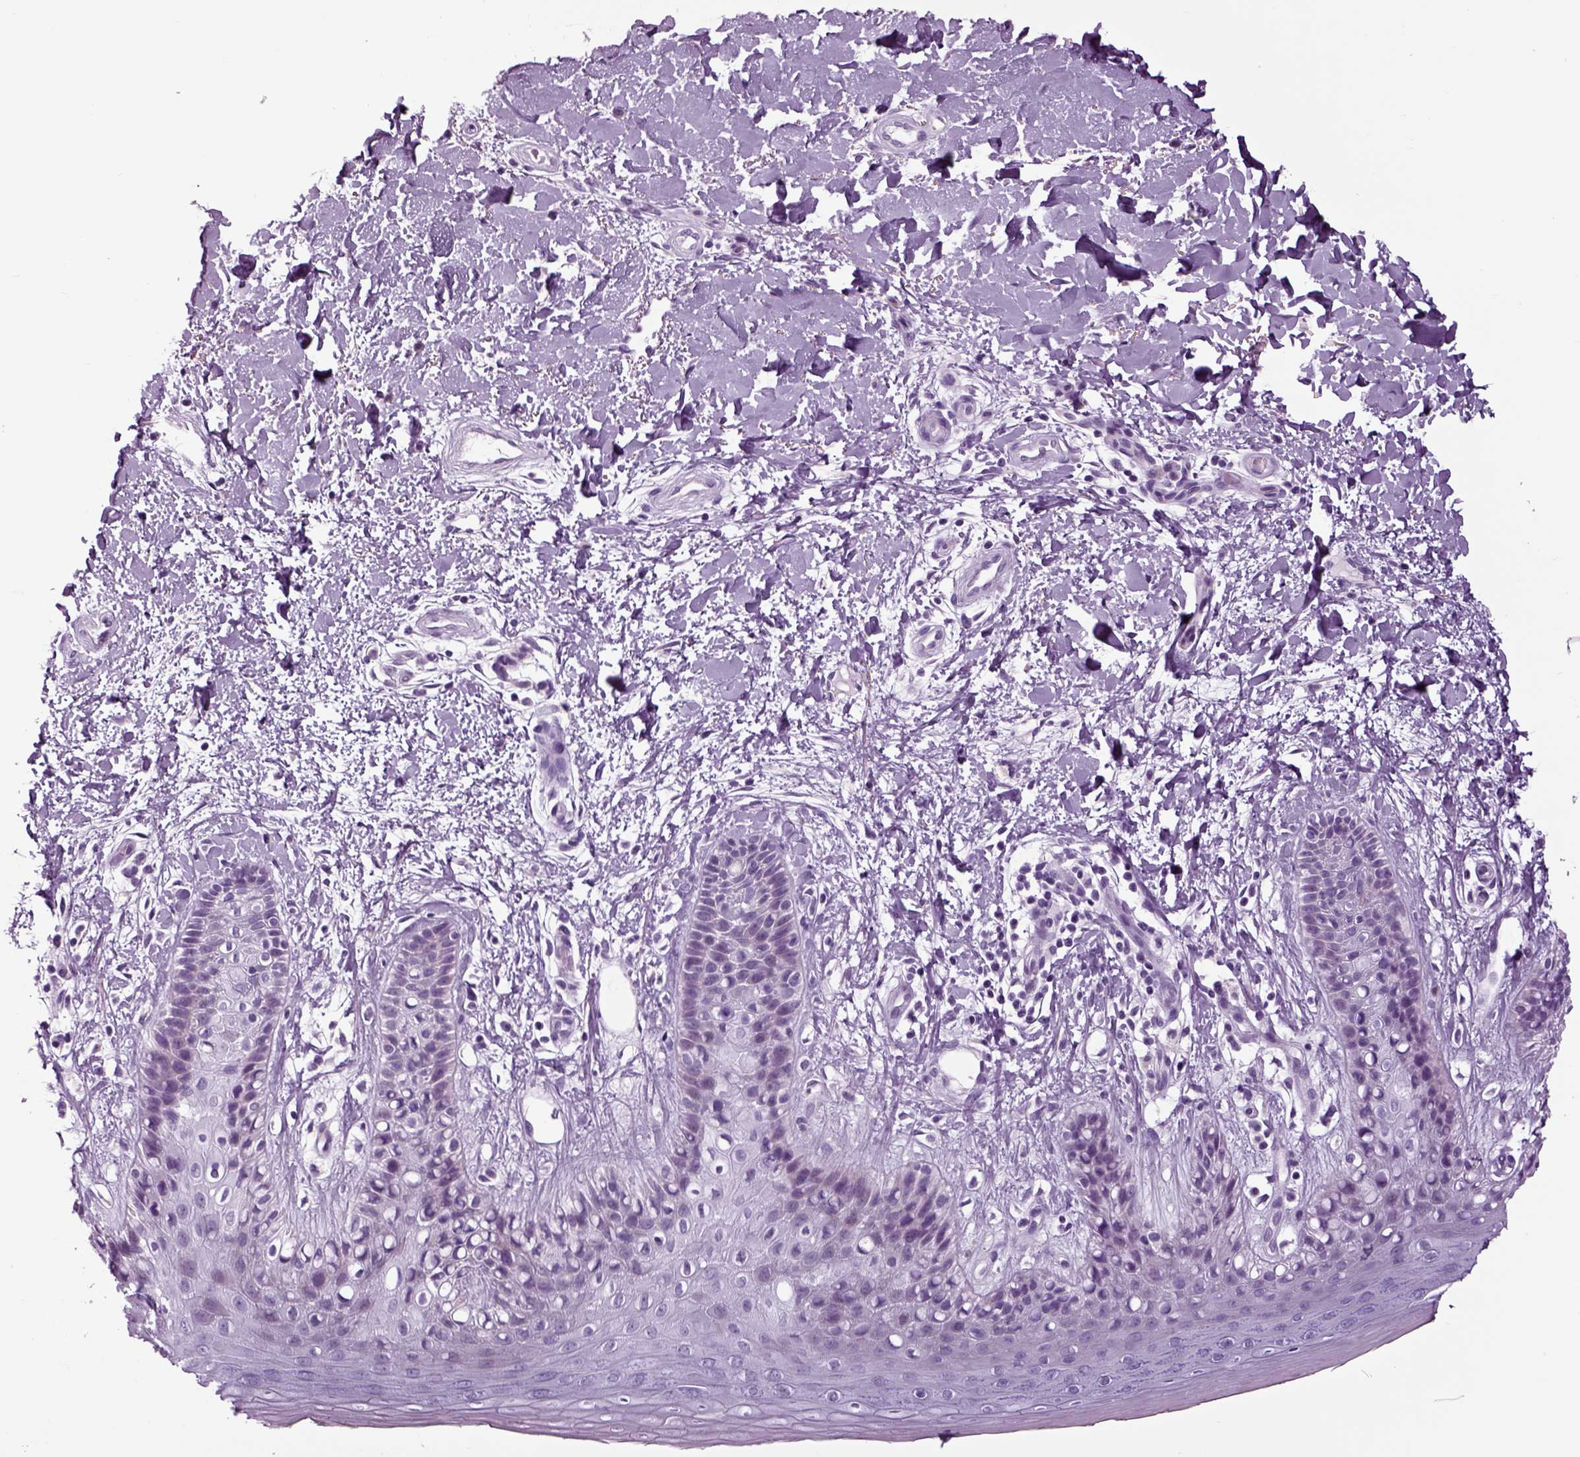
{"staining": {"intensity": "negative", "quantity": "none", "location": "none"}, "tissue": "skin", "cell_type": "Epidermal cells", "image_type": "normal", "snomed": [{"axis": "morphology", "description": "Normal tissue, NOS"}, {"axis": "topography", "description": "Anal"}], "caption": "Immunohistochemistry micrograph of normal human skin stained for a protein (brown), which exhibits no staining in epidermal cells.", "gene": "ARHGAP11A", "patient": {"sex": "male", "age": 36}}